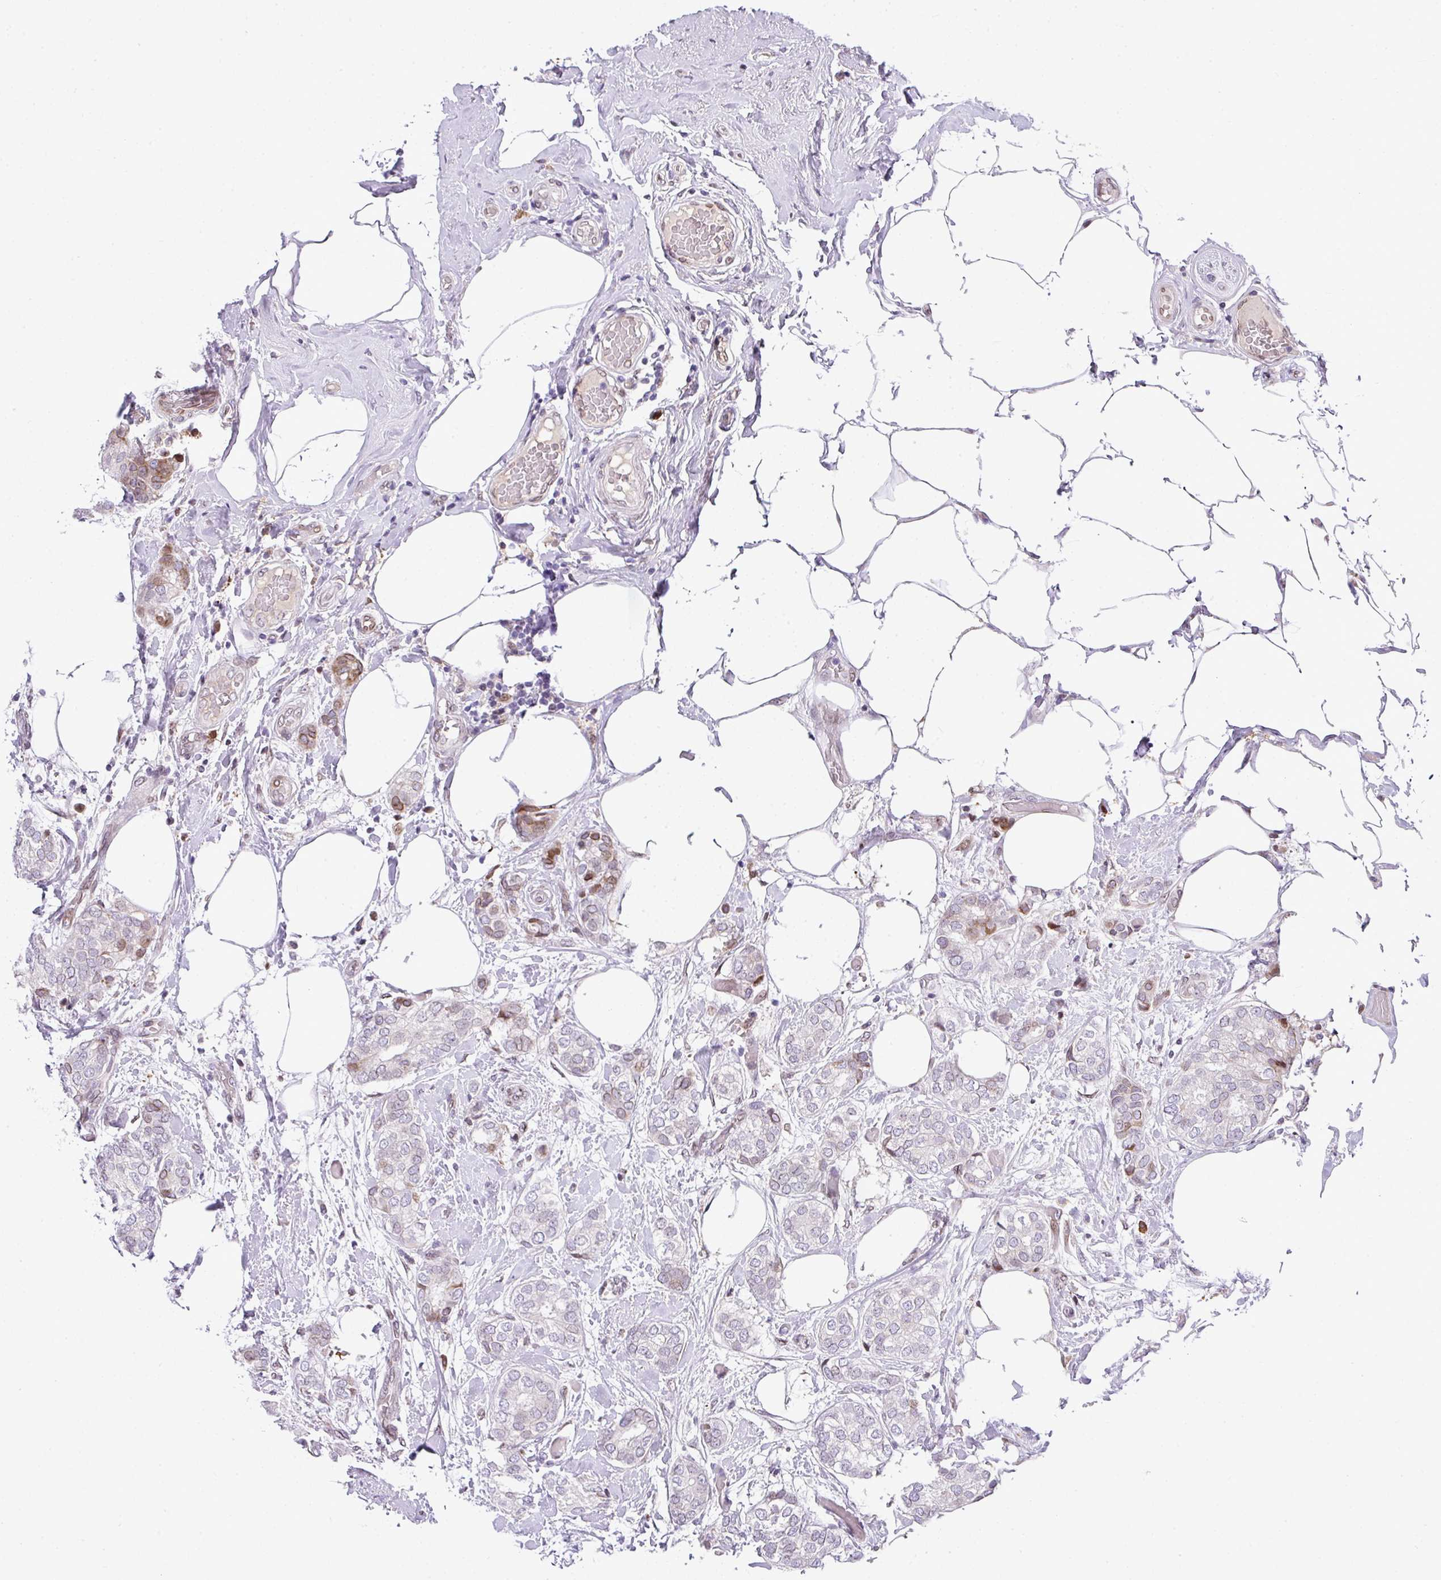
{"staining": {"intensity": "weak", "quantity": "<25%", "location": "nuclear"}, "tissue": "breast cancer", "cell_type": "Tumor cells", "image_type": "cancer", "snomed": [{"axis": "morphology", "description": "Duct carcinoma"}, {"axis": "topography", "description": "Breast"}], "caption": "This image is of breast cancer stained with immunohistochemistry to label a protein in brown with the nuclei are counter-stained blue. There is no expression in tumor cells.", "gene": "PLK1", "patient": {"sex": "female", "age": 73}}